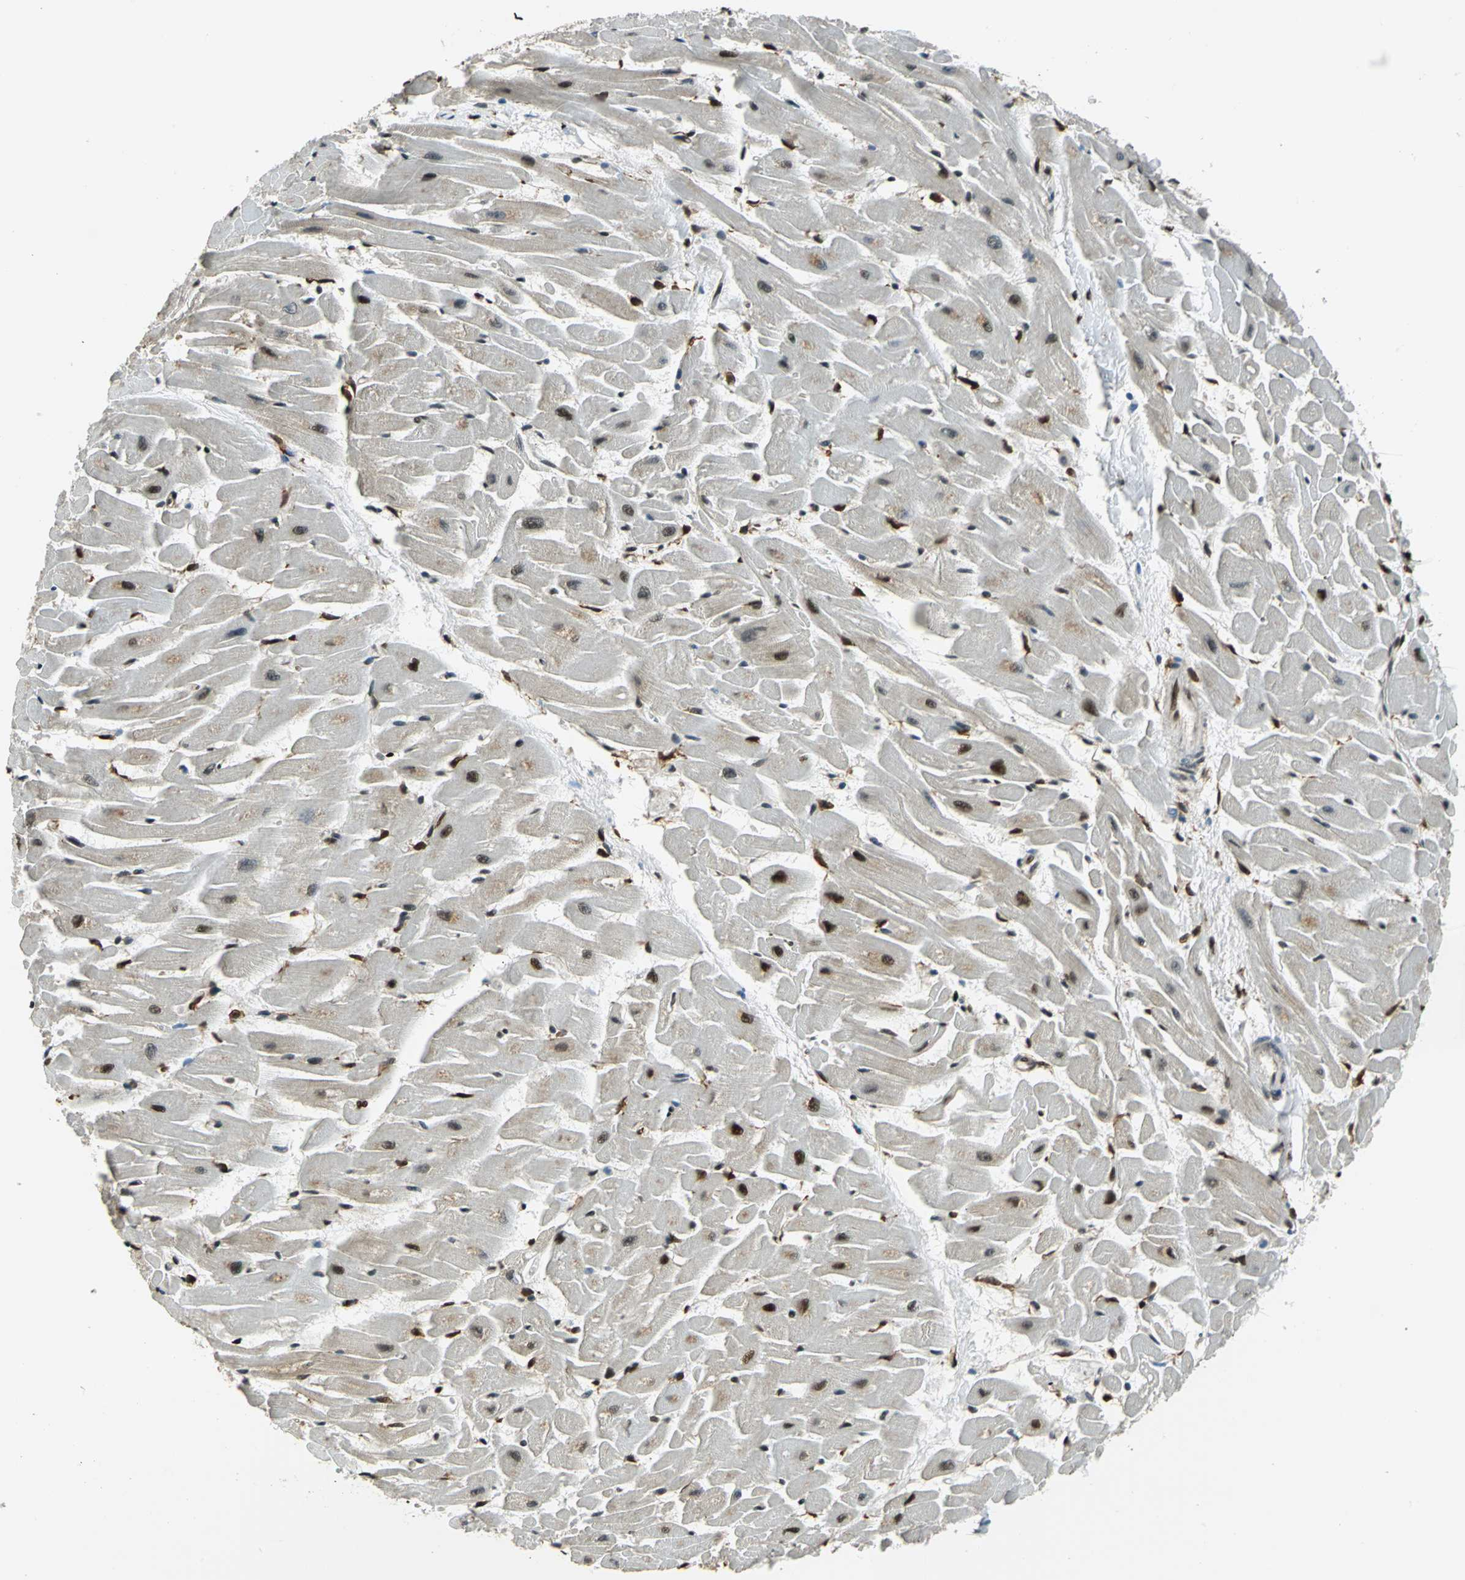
{"staining": {"intensity": "strong", "quantity": "25%-75%", "location": "cytoplasmic/membranous,nuclear"}, "tissue": "heart muscle", "cell_type": "Cardiomyocytes", "image_type": "normal", "snomed": [{"axis": "morphology", "description": "Normal tissue, NOS"}, {"axis": "topography", "description": "Heart"}], "caption": "A brown stain labels strong cytoplasmic/membranous,nuclear expression of a protein in cardiomyocytes of benign heart muscle. (Stains: DAB (3,3'-diaminobenzidine) in brown, nuclei in blue, Microscopy: brightfield microscopy at high magnification).", "gene": "NFIA", "patient": {"sex": "female", "age": 19}}